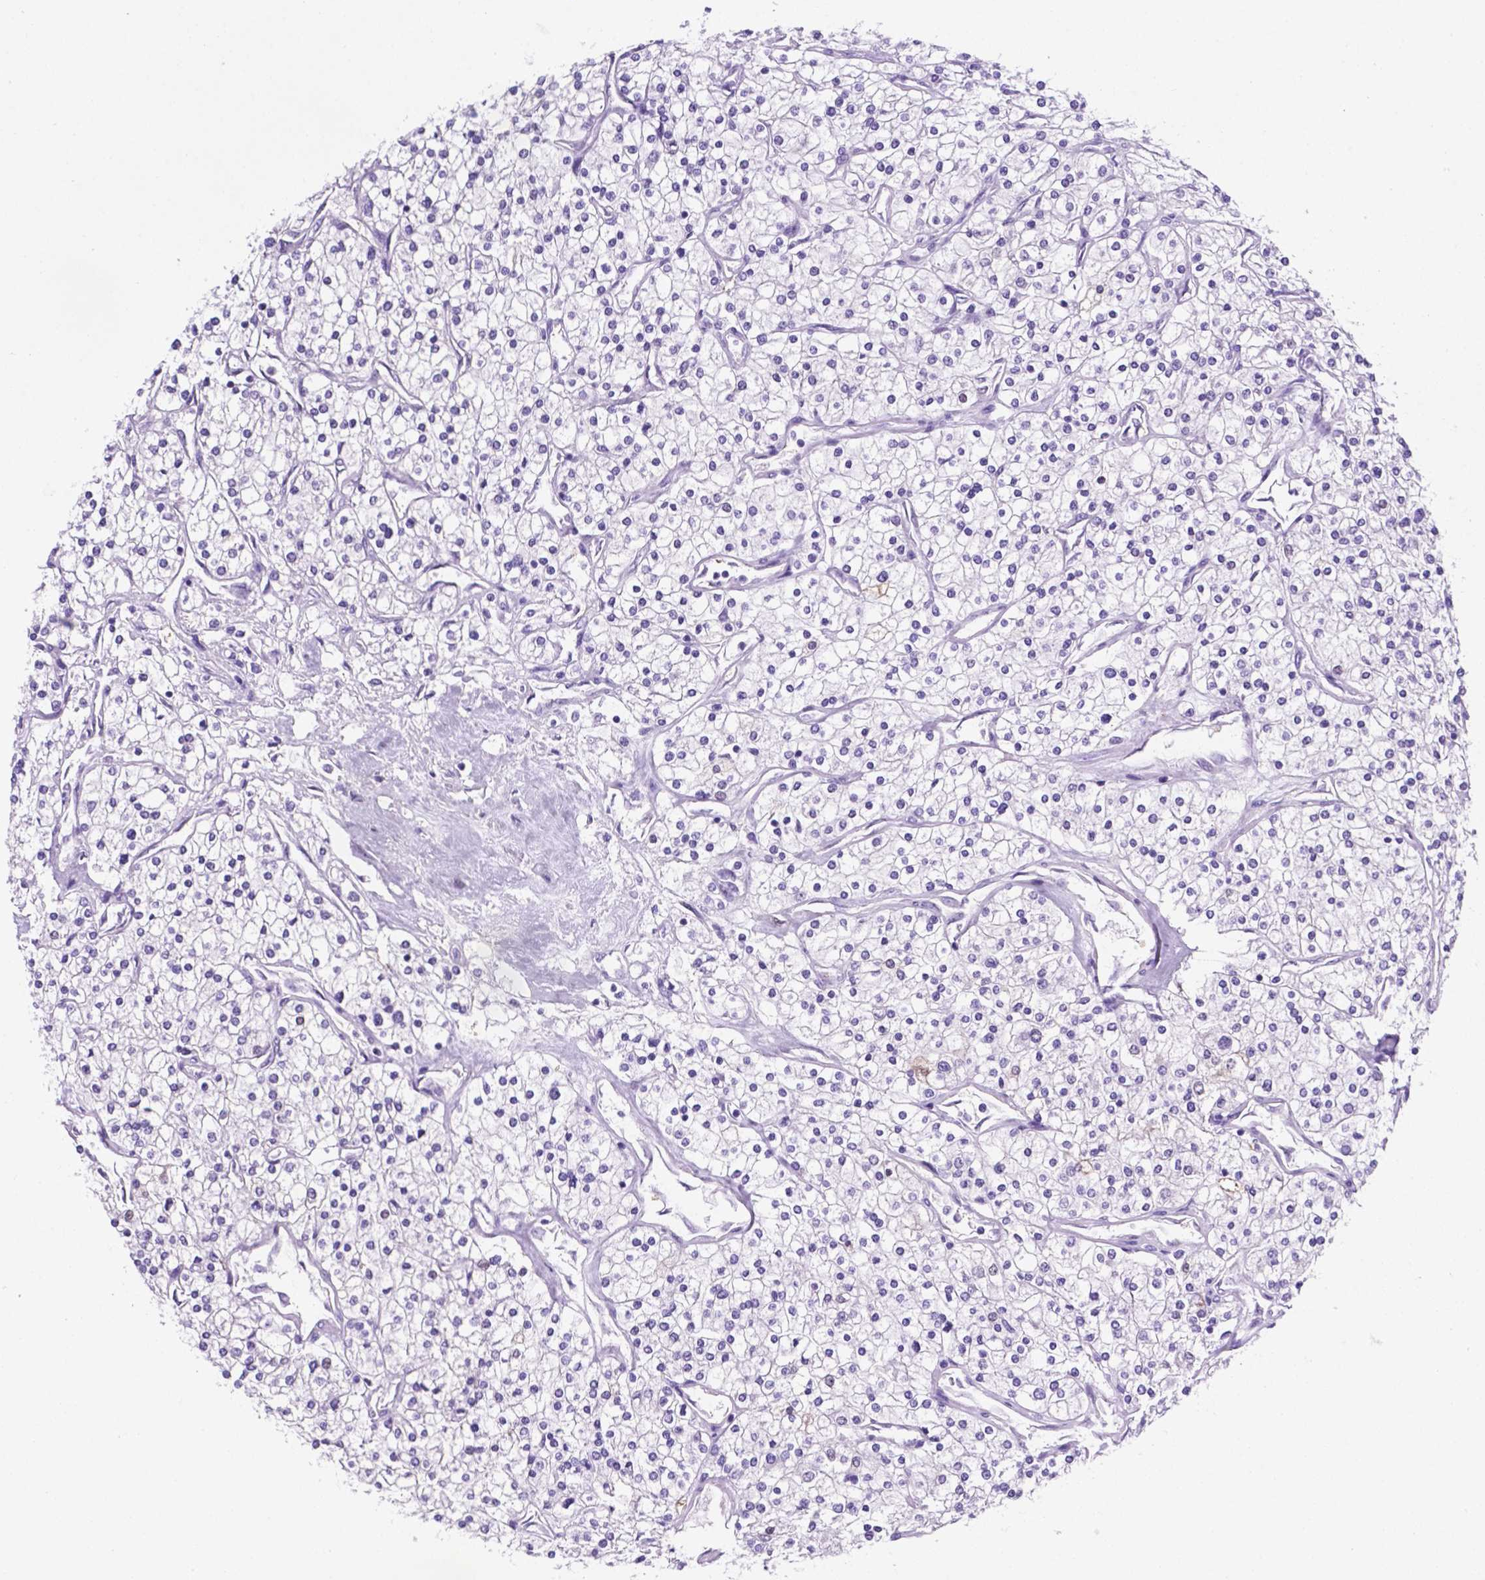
{"staining": {"intensity": "negative", "quantity": "none", "location": "none"}, "tissue": "renal cancer", "cell_type": "Tumor cells", "image_type": "cancer", "snomed": [{"axis": "morphology", "description": "Adenocarcinoma, NOS"}, {"axis": "topography", "description": "Kidney"}], "caption": "IHC of human renal cancer reveals no expression in tumor cells.", "gene": "C17orf107", "patient": {"sex": "male", "age": 80}}